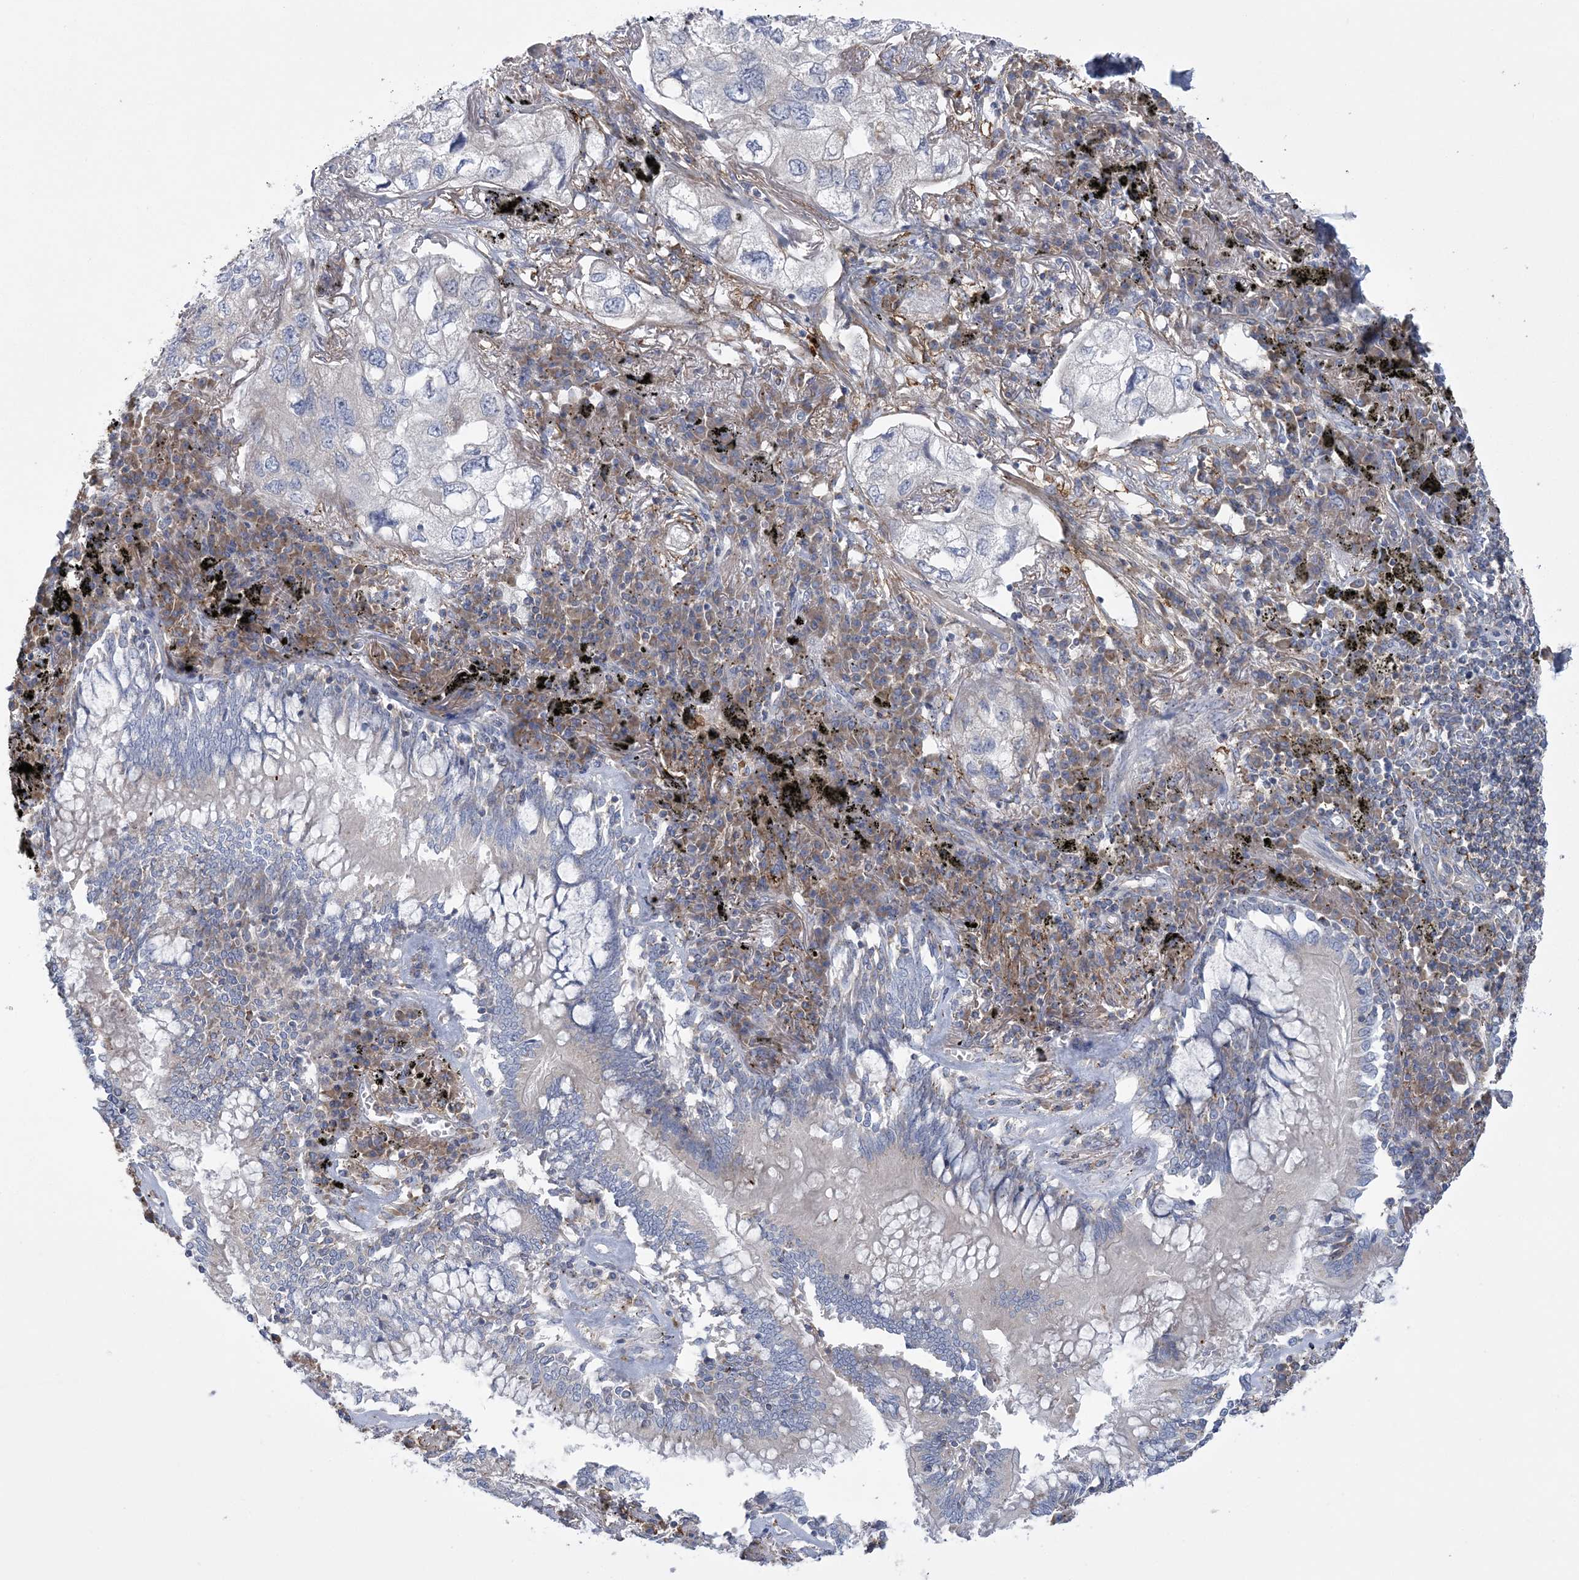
{"staining": {"intensity": "negative", "quantity": "none", "location": "none"}, "tissue": "lung cancer", "cell_type": "Tumor cells", "image_type": "cancer", "snomed": [{"axis": "morphology", "description": "Adenocarcinoma, NOS"}, {"axis": "topography", "description": "Lung"}], "caption": "Lung cancer (adenocarcinoma) was stained to show a protein in brown. There is no significant staining in tumor cells. (Brightfield microscopy of DAB IHC at high magnification).", "gene": "ARSJ", "patient": {"sex": "male", "age": 65}}